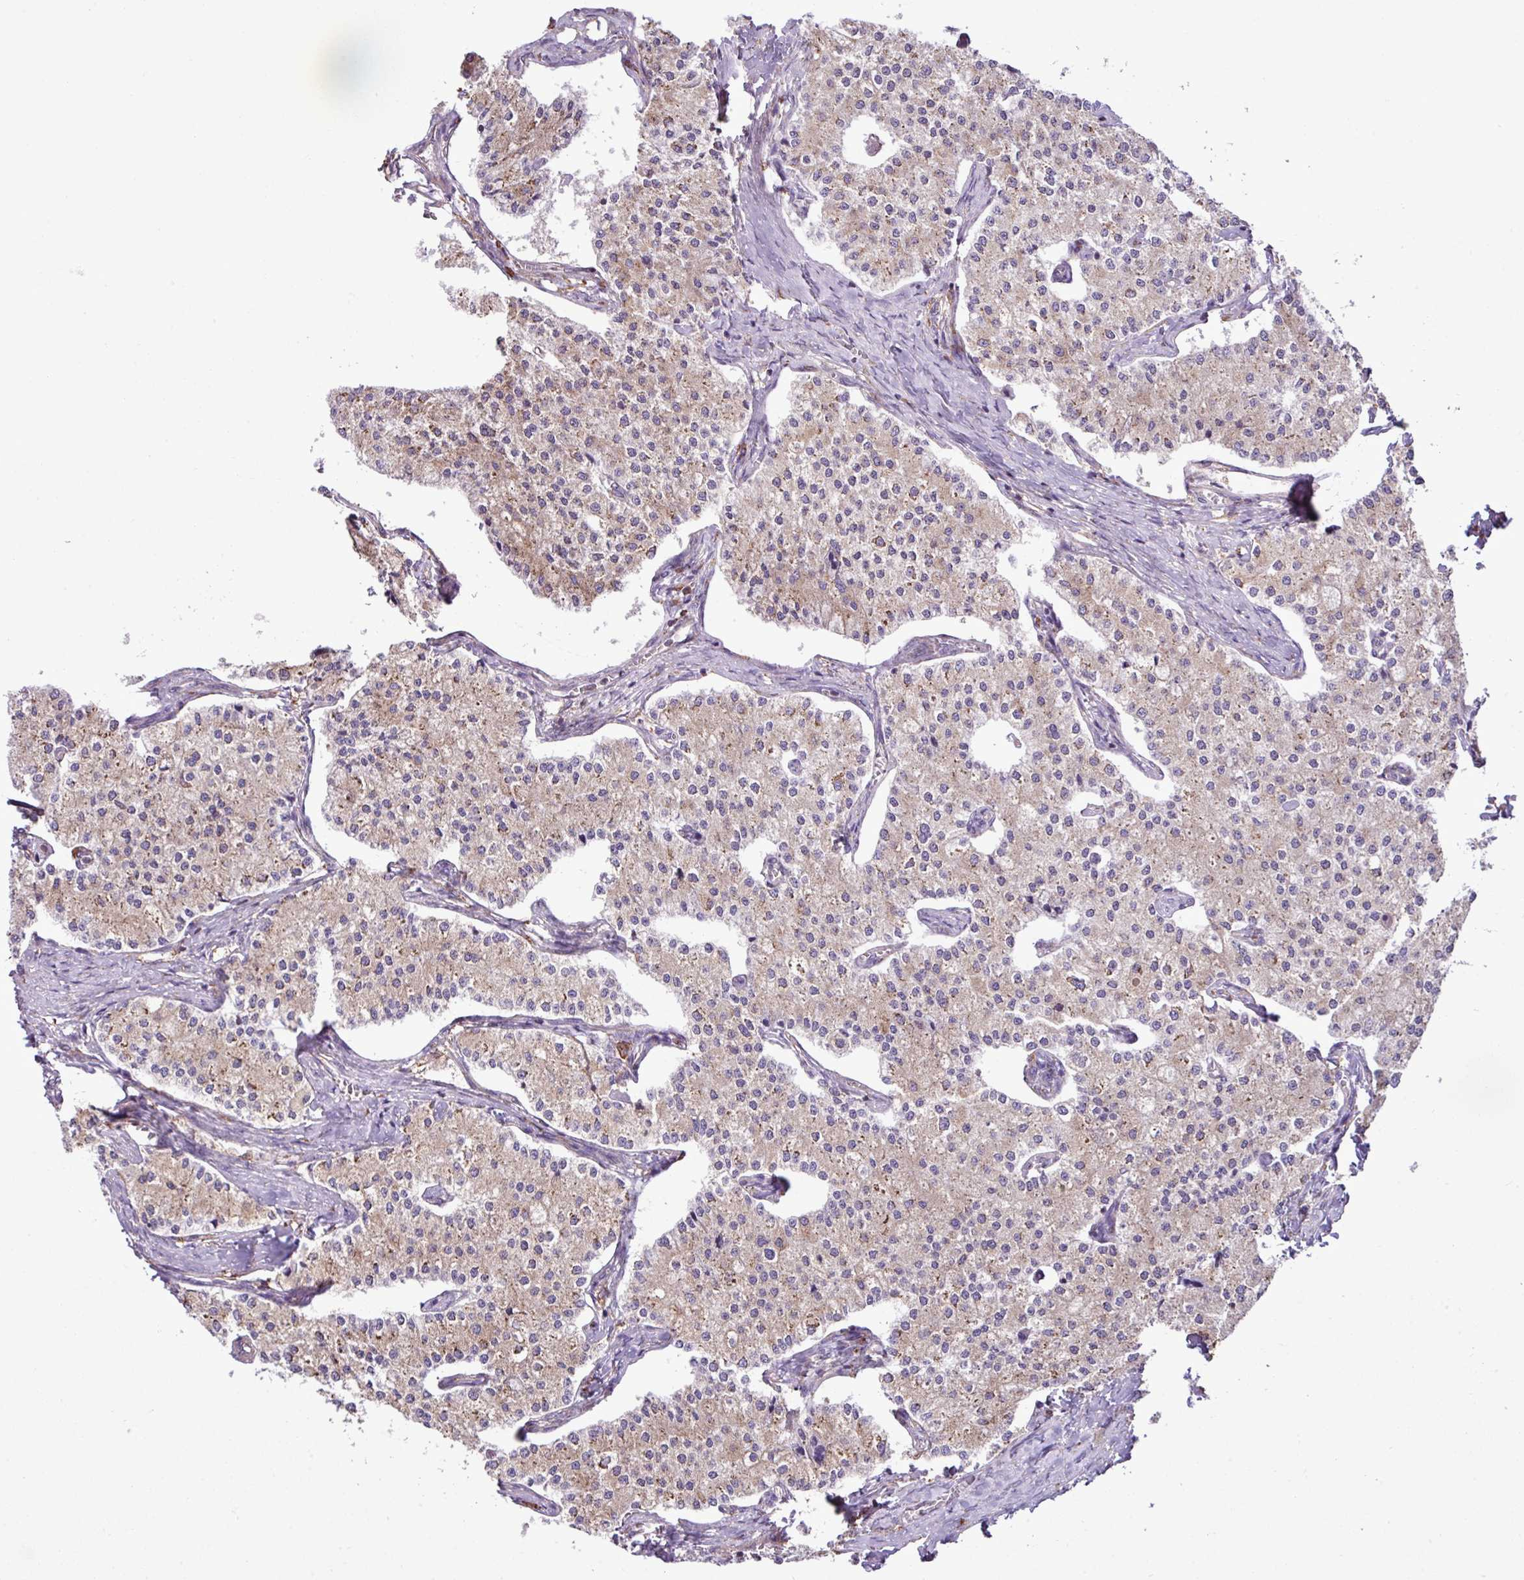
{"staining": {"intensity": "moderate", "quantity": "25%-75%", "location": "cytoplasmic/membranous"}, "tissue": "carcinoid", "cell_type": "Tumor cells", "image_type": "cancer", "snomed": [{"axis": "morphology", "description": "Carcinoid, malignant, NOS"}, {"axis": "topography", "description": "Colon"}], "caption": "A high-resolution photomicrograph shows immunohistochemistry staining of carcinoid, which reveals moderate cytoplasmic/membranous expression in approximately 25%-75% of tumor cells. The protein of interest is shown in brown color, while the nuclei are stained blue.", "gene": "ZSCAN5A", "patient": {"sex": "female", "age": 52}}